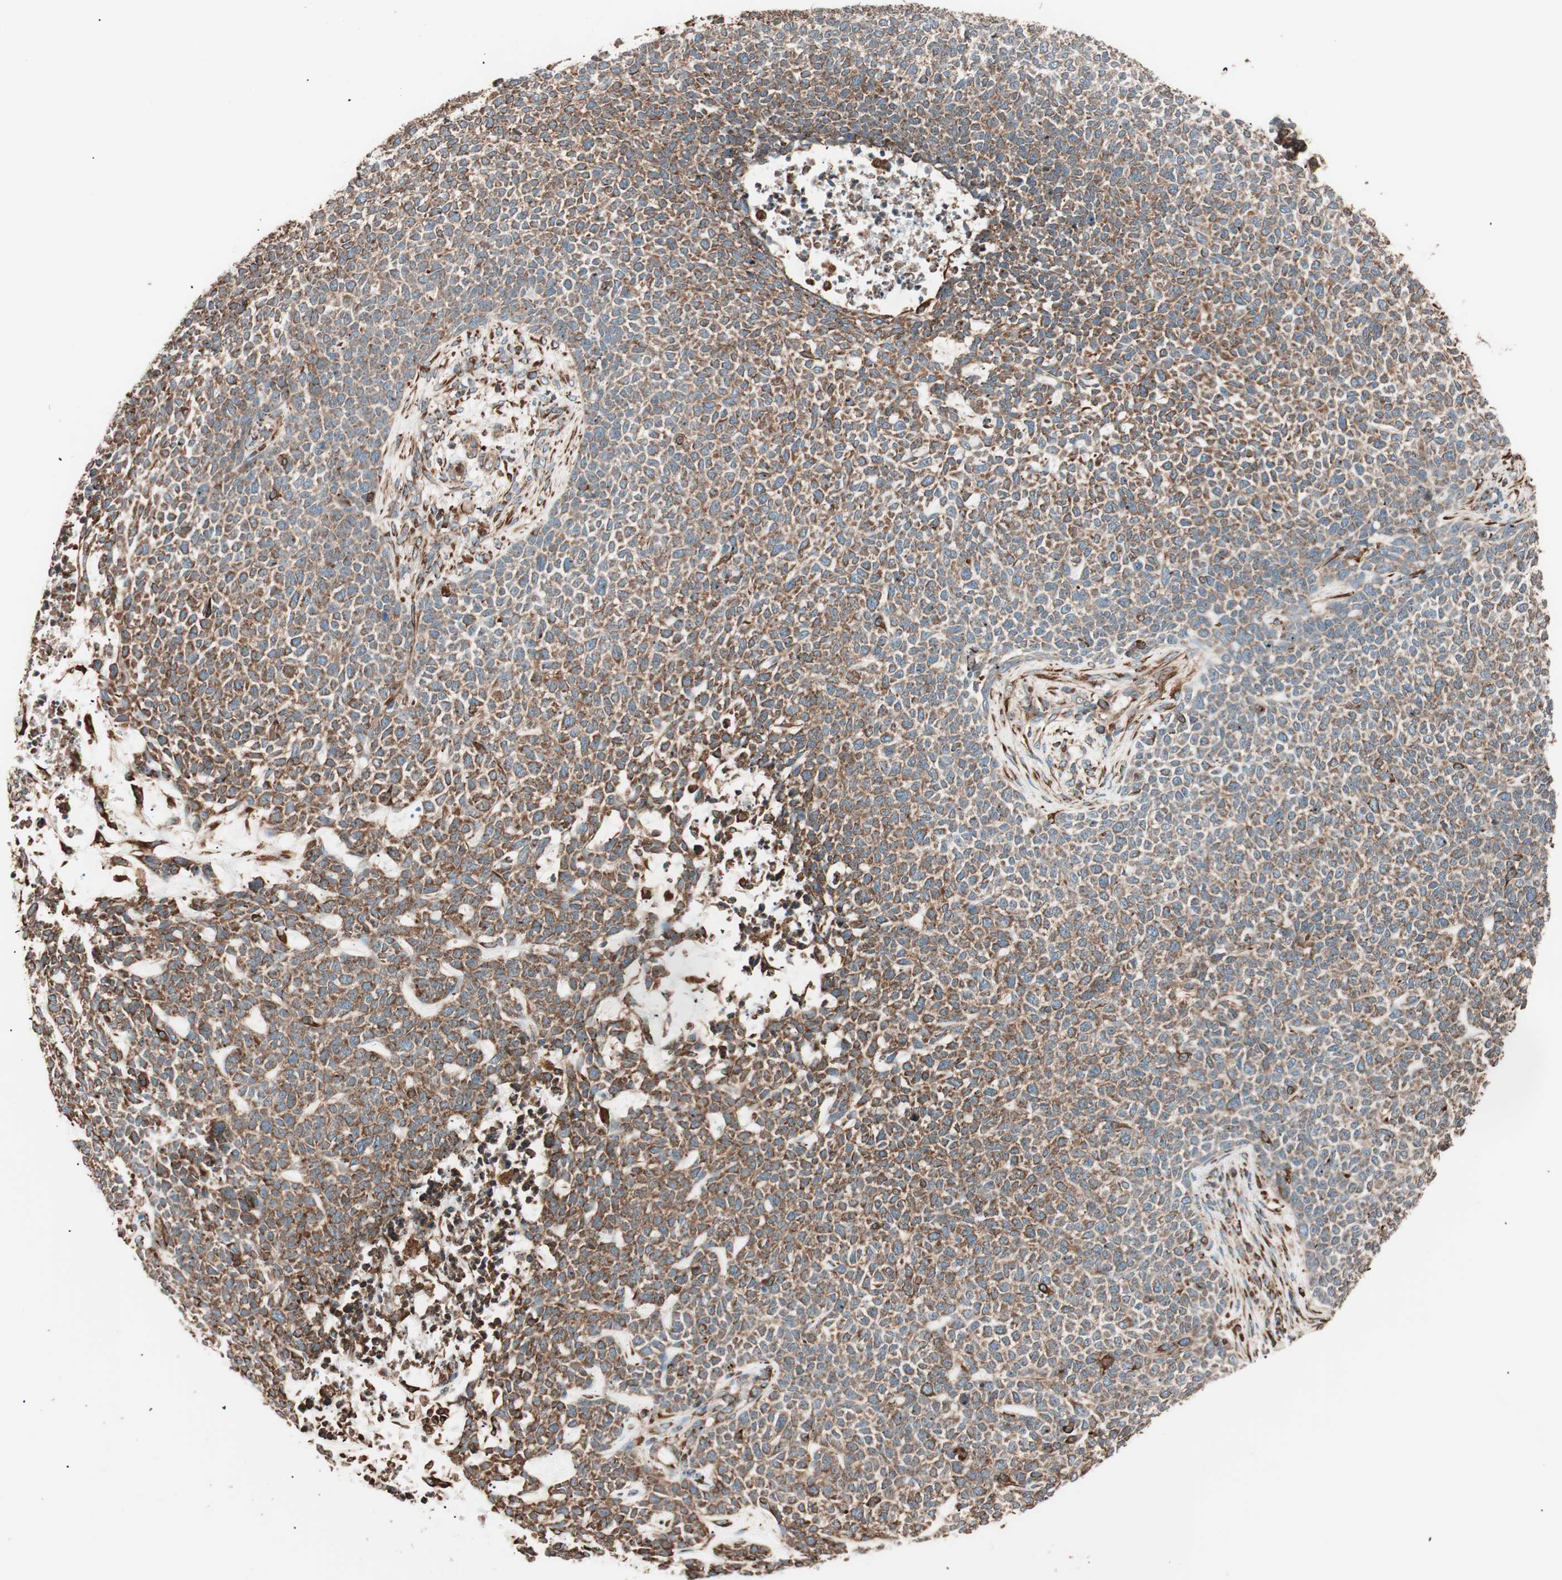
{"staining": {"intensity": "moderate", "quantity": ">75%", "location": "cytoplasmic/membranous"}, "tissue": "skin cancer", "cell_type": "Tumor cells", "image_type": "cancer", "snomed": [{"axis": "morphology", "description": "Basal cell carcinoma"}, {"axis": "topography", "description": "Skin"}], "caption": "Tumor cells show medium levels of moderate cytoplasmic/membranous positivity in about >75% of cells in human basal cell carcinoma (skin).", "gene": "VEGFA", "patient": {"sex": "female", "age": 84}}